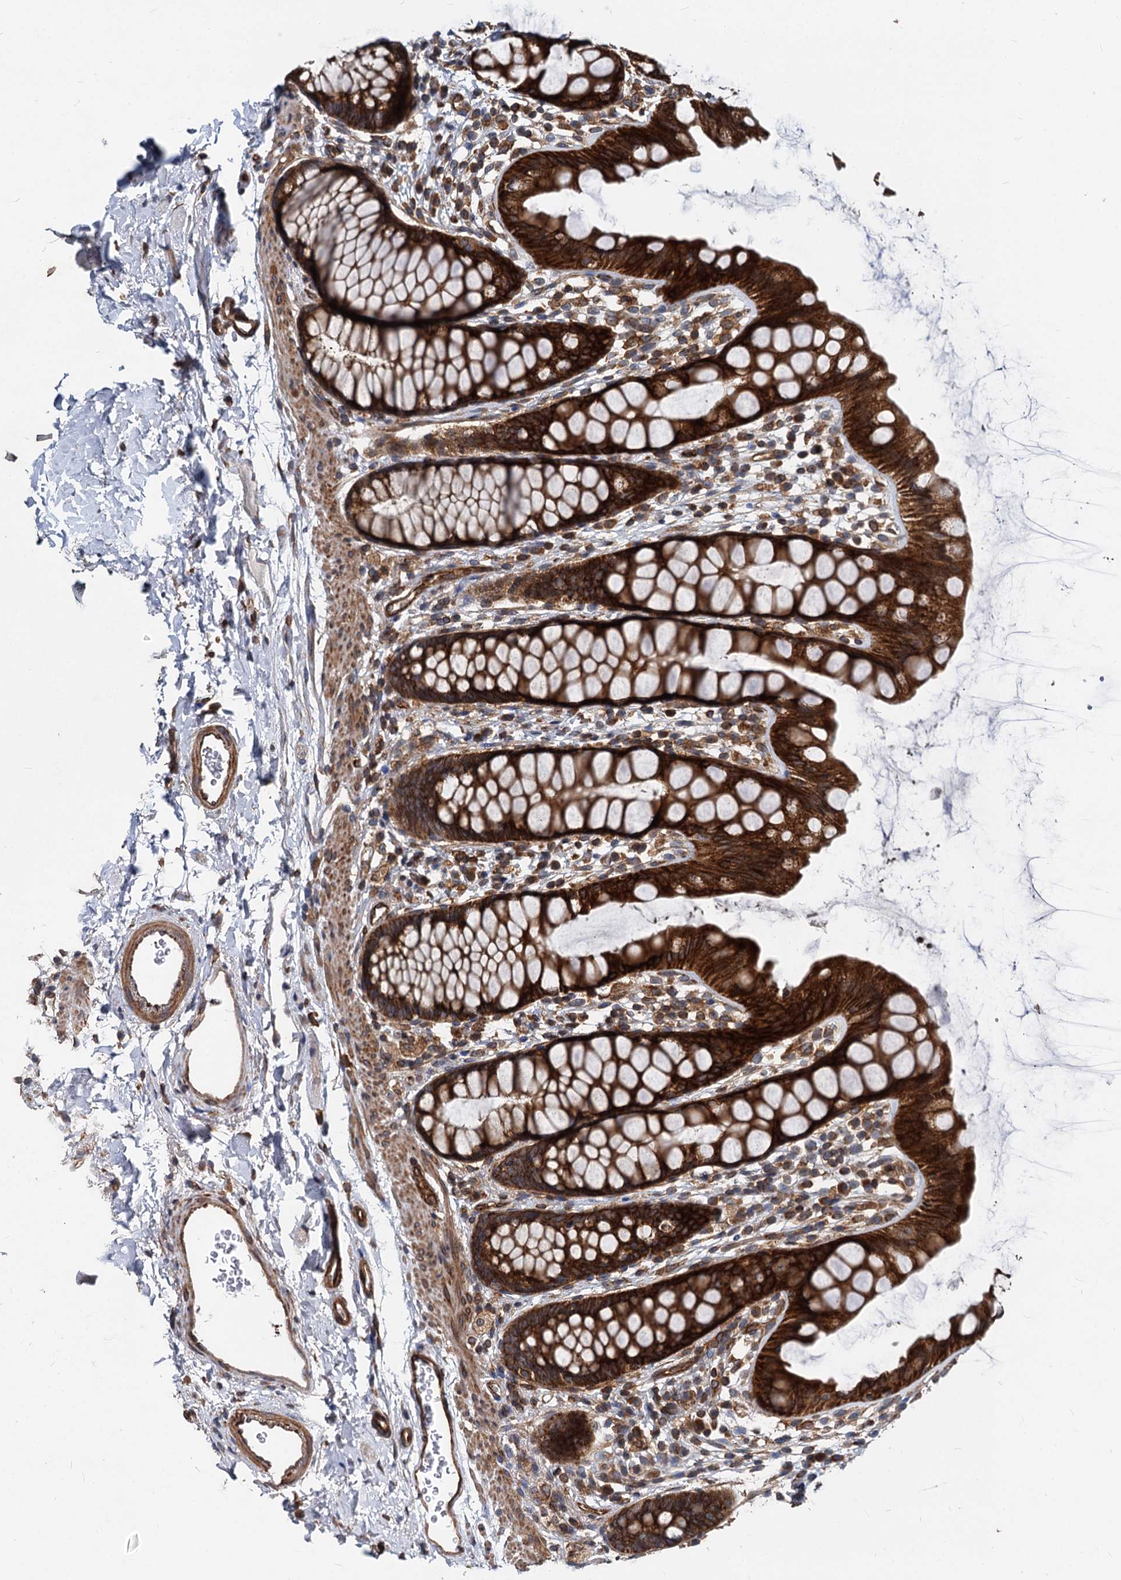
{"staining": {"intensity": "strong", "quantity": ">75%", "location": "cytoplasmic/membranous"}, "tissue": "rectum", "cell_type": "Glandular cells", "image_type": "normal", "snomed": [{"axis": "morphology", "description": "Normal tissue, NOS"}, {"axis": "topography", "description": "Rectum"}], "caption": "Human rectum stained with a brown dye reveals strong cytoplasmic/membranous positive positivity in approximately >75% of glandular cells.", "gene": "STIM1", "patient": {"sex": "female", "age": 65}}